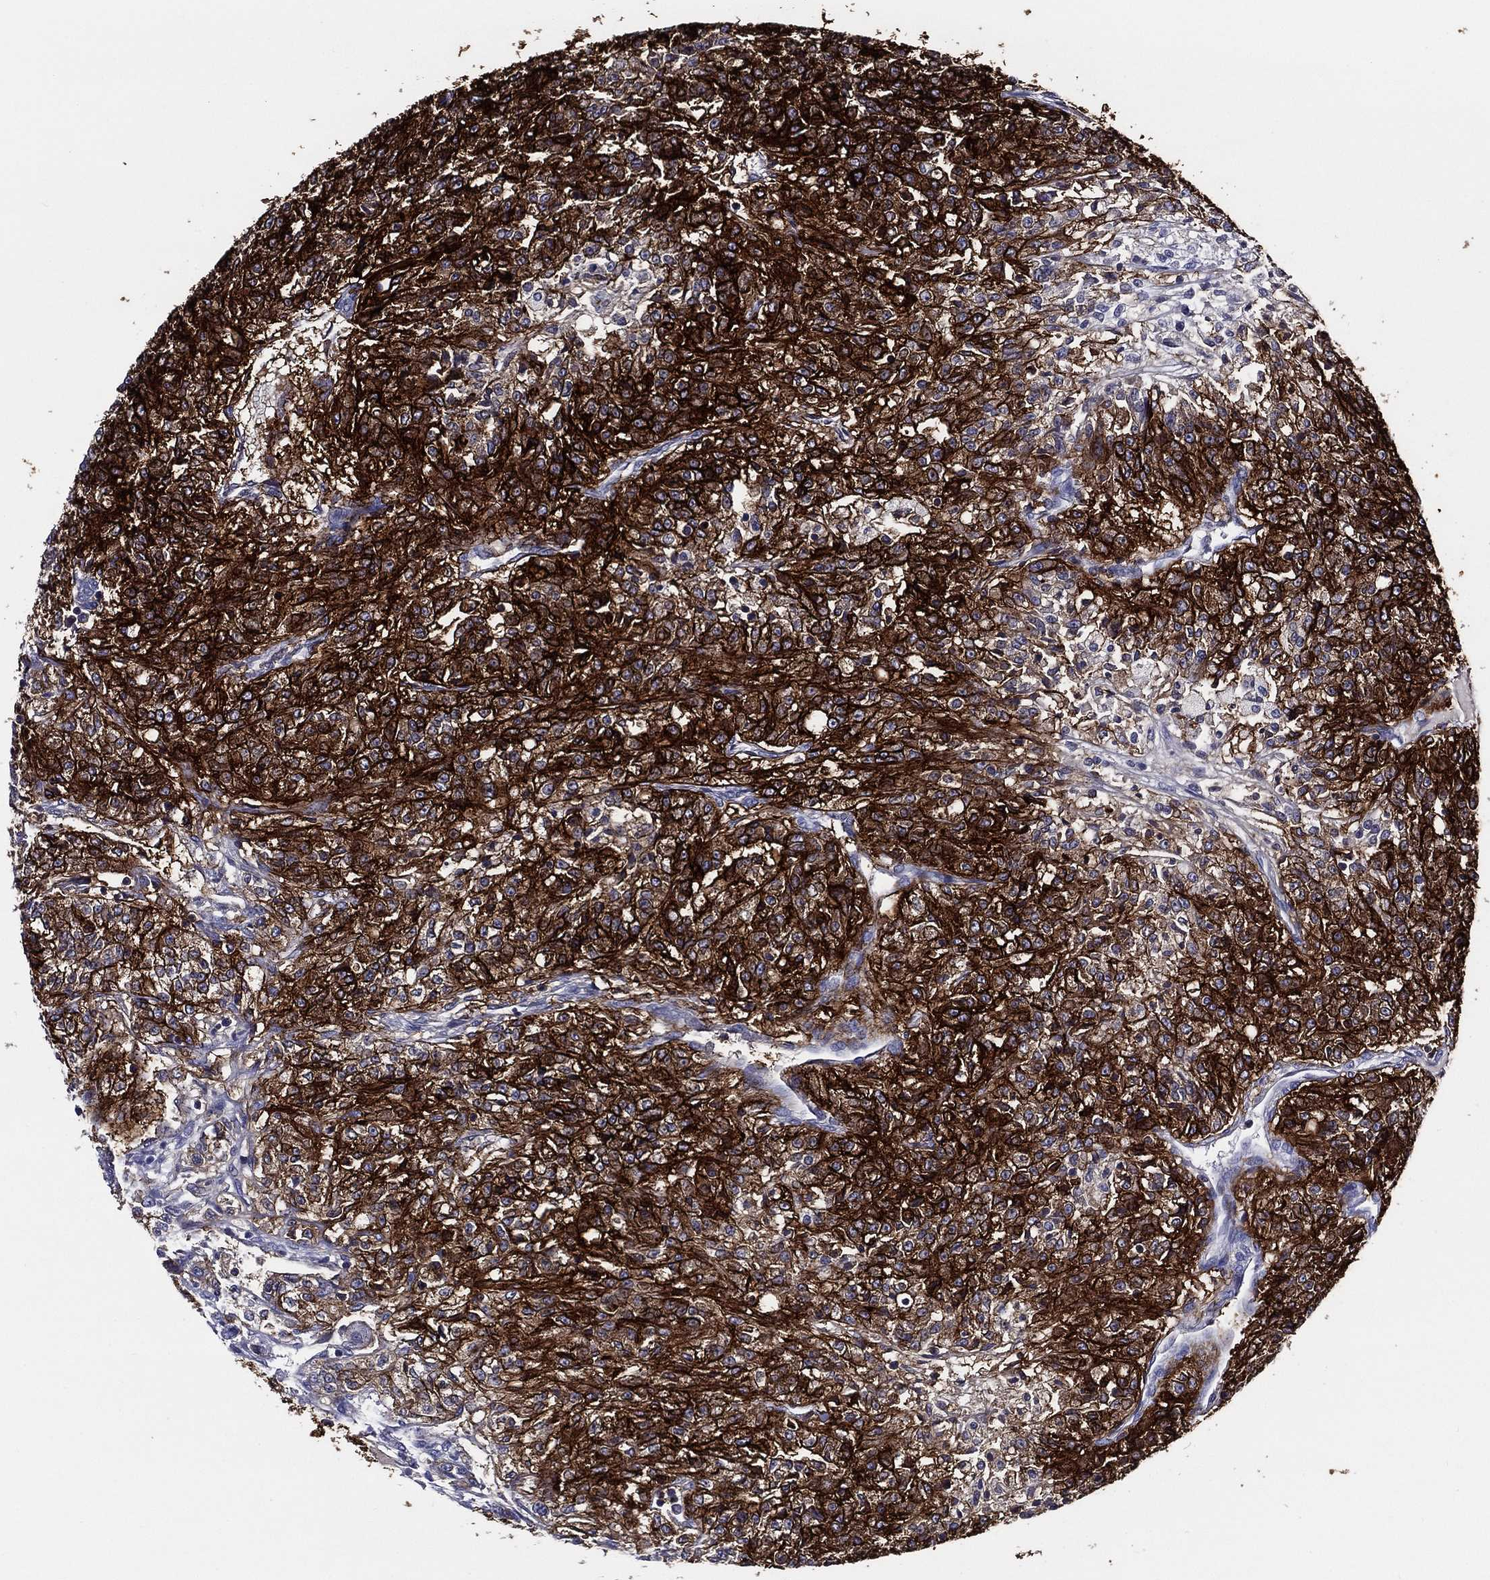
{"staining": {"intensity": "strong", "quantity": ">75%", "location": "cytoplasmic/membranous"}, "tissue": "renal cancer", "cell_type": "Tumor cells", "image_type": "cancer", "snomed": [{"axis": "morphology", "description": "Adenocarcinoma, NOS"}, {"axis": "topography", "description": "Kidney"}], "caption": "Protein expression analysis of renal adenocarcinoma exhibits strong cytoplasmic/membranous positivity in approximately >75% of tumor cells. The protein of interest is shown in brown color, while the nuclei are stained blue.", "gene": "ACE2", "patient": {"sex": "female", "age": 63}}